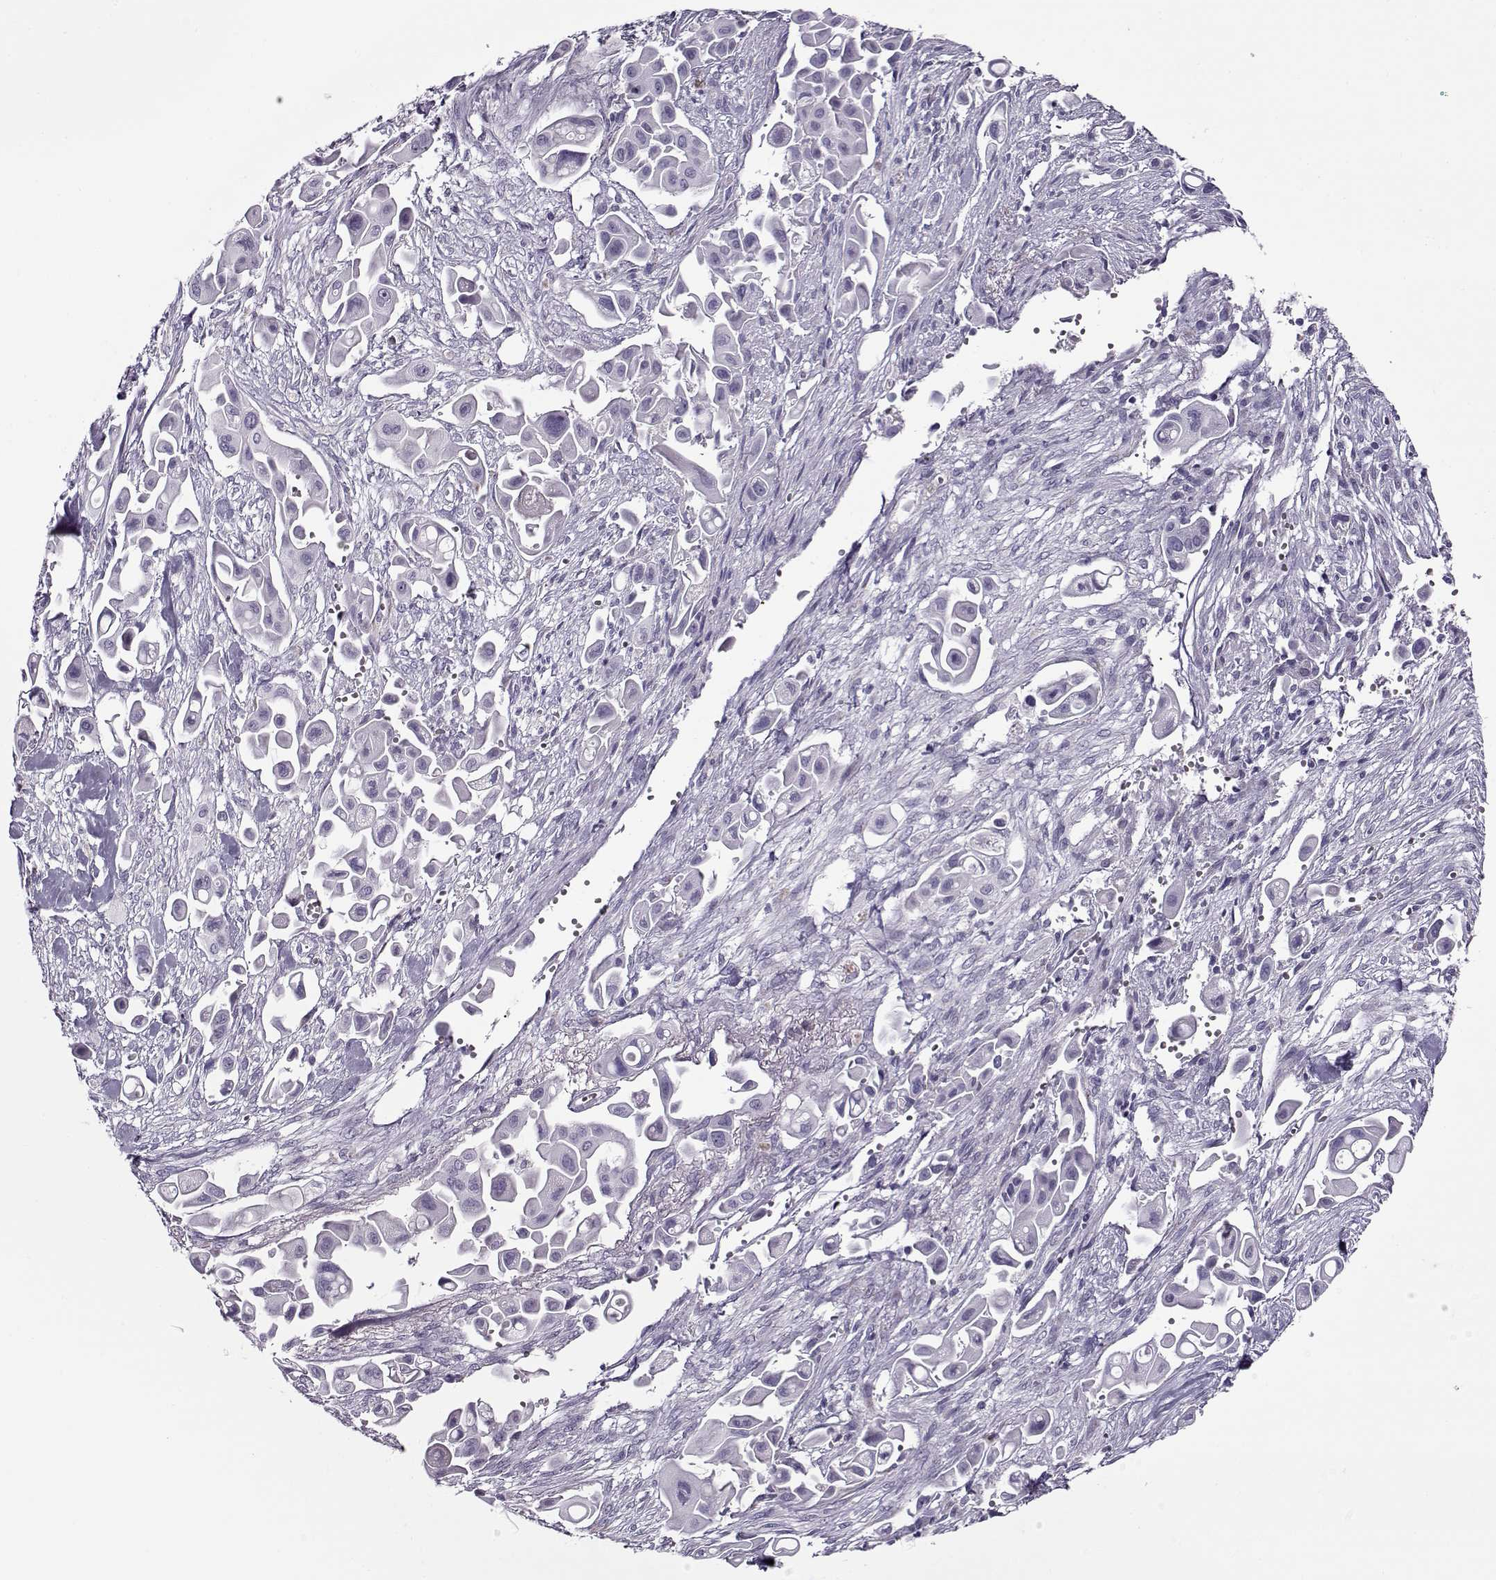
{"staining": {"intensity": "negative", "quantity": "none", "location": "none"}, "tissue": "pancreatic cancer", "cell_type": "Tumor cells", "image_type": "cancer", "snomed": [{"axis": "morphology", "description": "Adenocarcinoma, NOS"}, {"axis": "topography", "description": "Pancreas"}], "caption": "The IHC photomicrograph has no significant staining in tumor cells of pancreatic adenocarcinoma tissue.", "gene": "GAGE2A", "patient": {"sex": "male", "age": 50}}